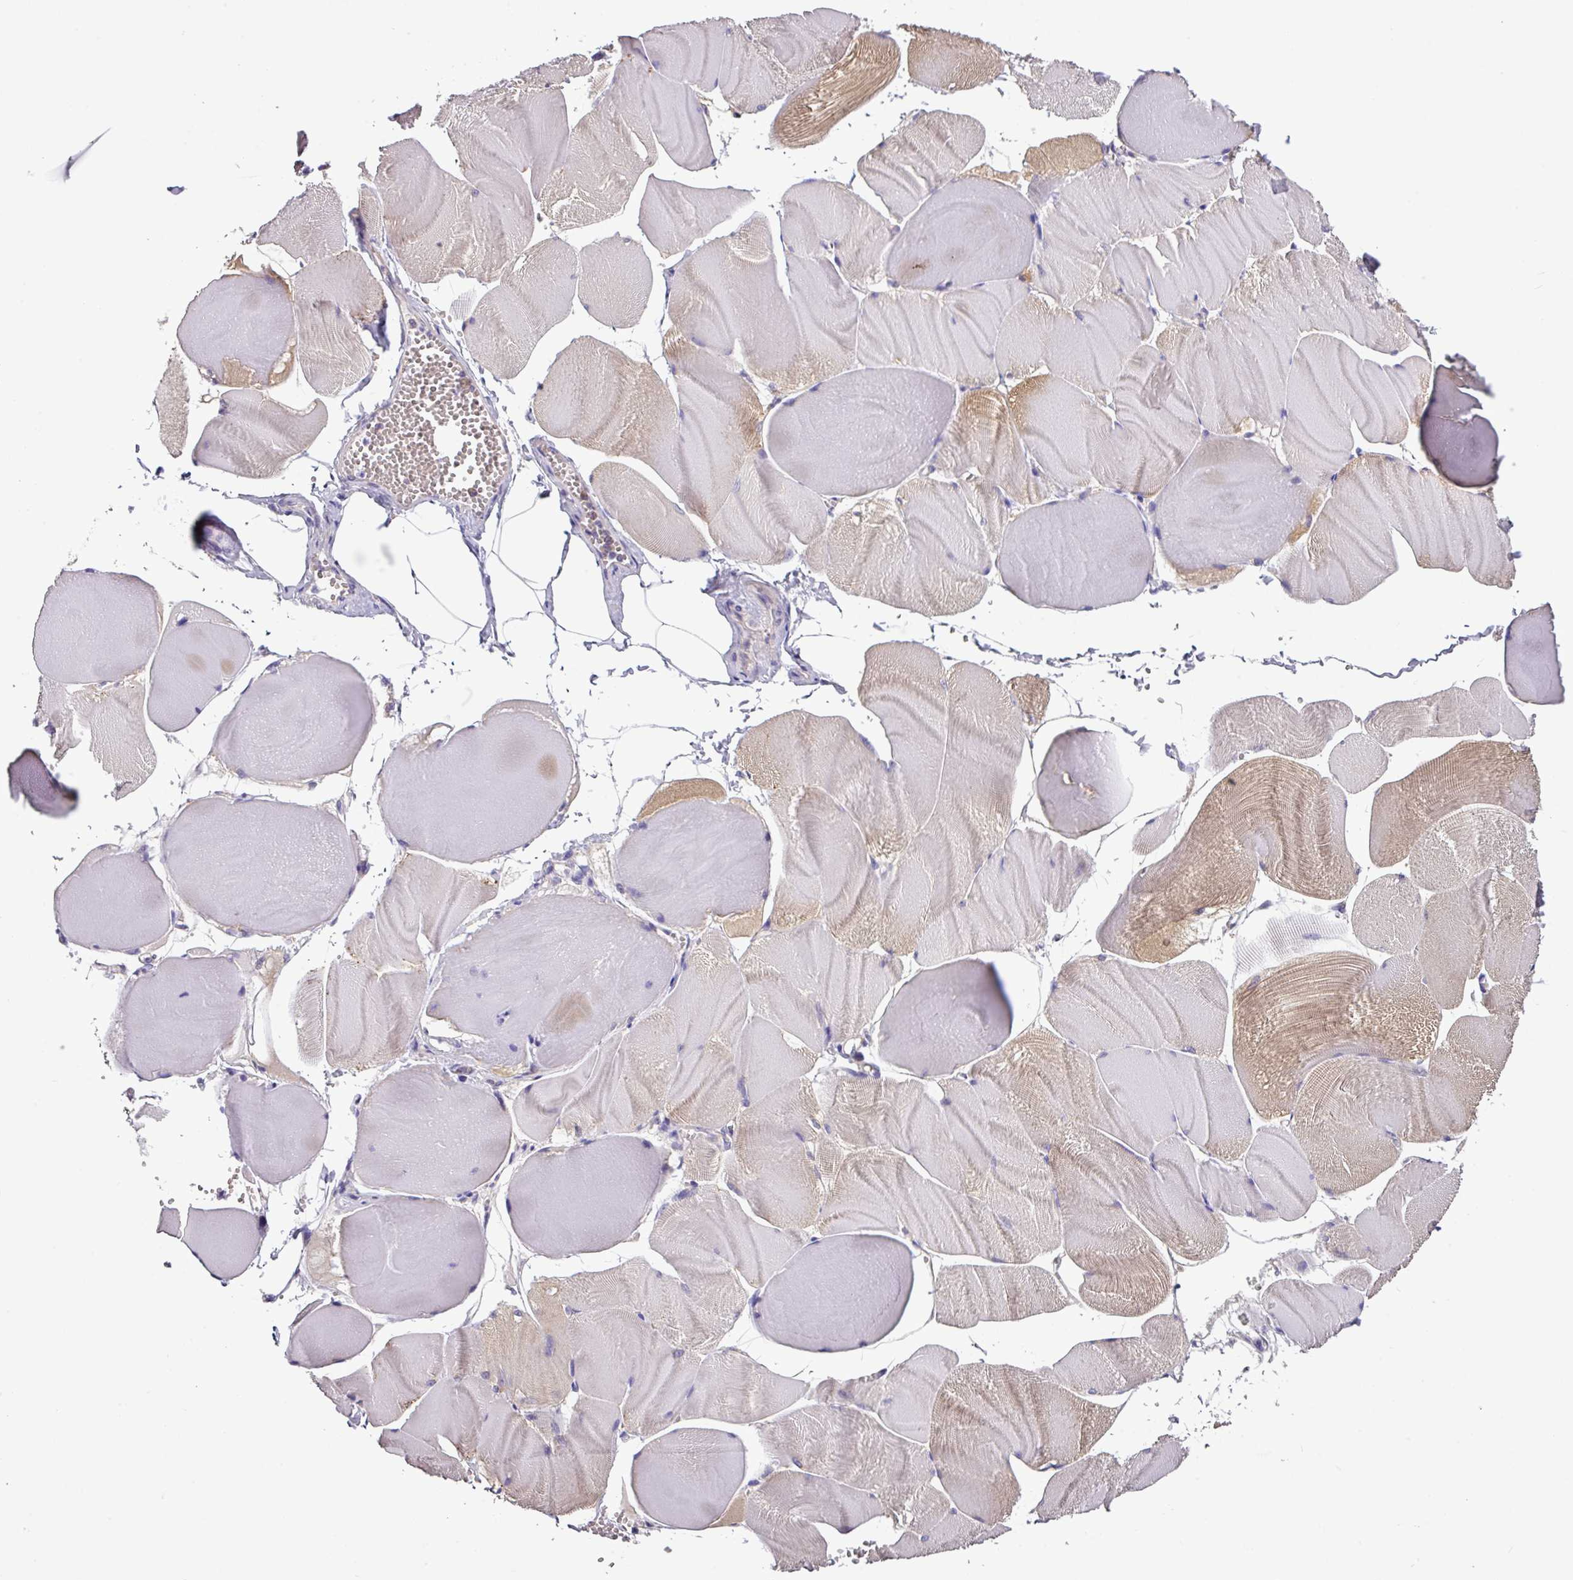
{"staining": {"intensity": "weak", "quantity": "25%-75%", "location": "cytoplasmic/membranous"}, "tissue": "skeletal muscle", "cell_type": "Myocytes", "image_type": "normal", "snomed": [{"axis": "morphology", "description": "Normal tissue, NOS"}, {"axis": "morphology", "description": "Basal cell carcinoma"}, {"axis": "topography", "description": "Skeletal muscle"}], "caption": "DAB (3,3'-diaminobenzidine) immunohistochemical staining of normal skeletal muscle reveals weak cytoplasmic/membranous protein expression in approximately 25%-75% of myocytes. (DAB IHC, brown staining for protein, blue staining for nuclei).", "gene": "SLC23A2", "patient": {"sex": "female", "age": 64}}